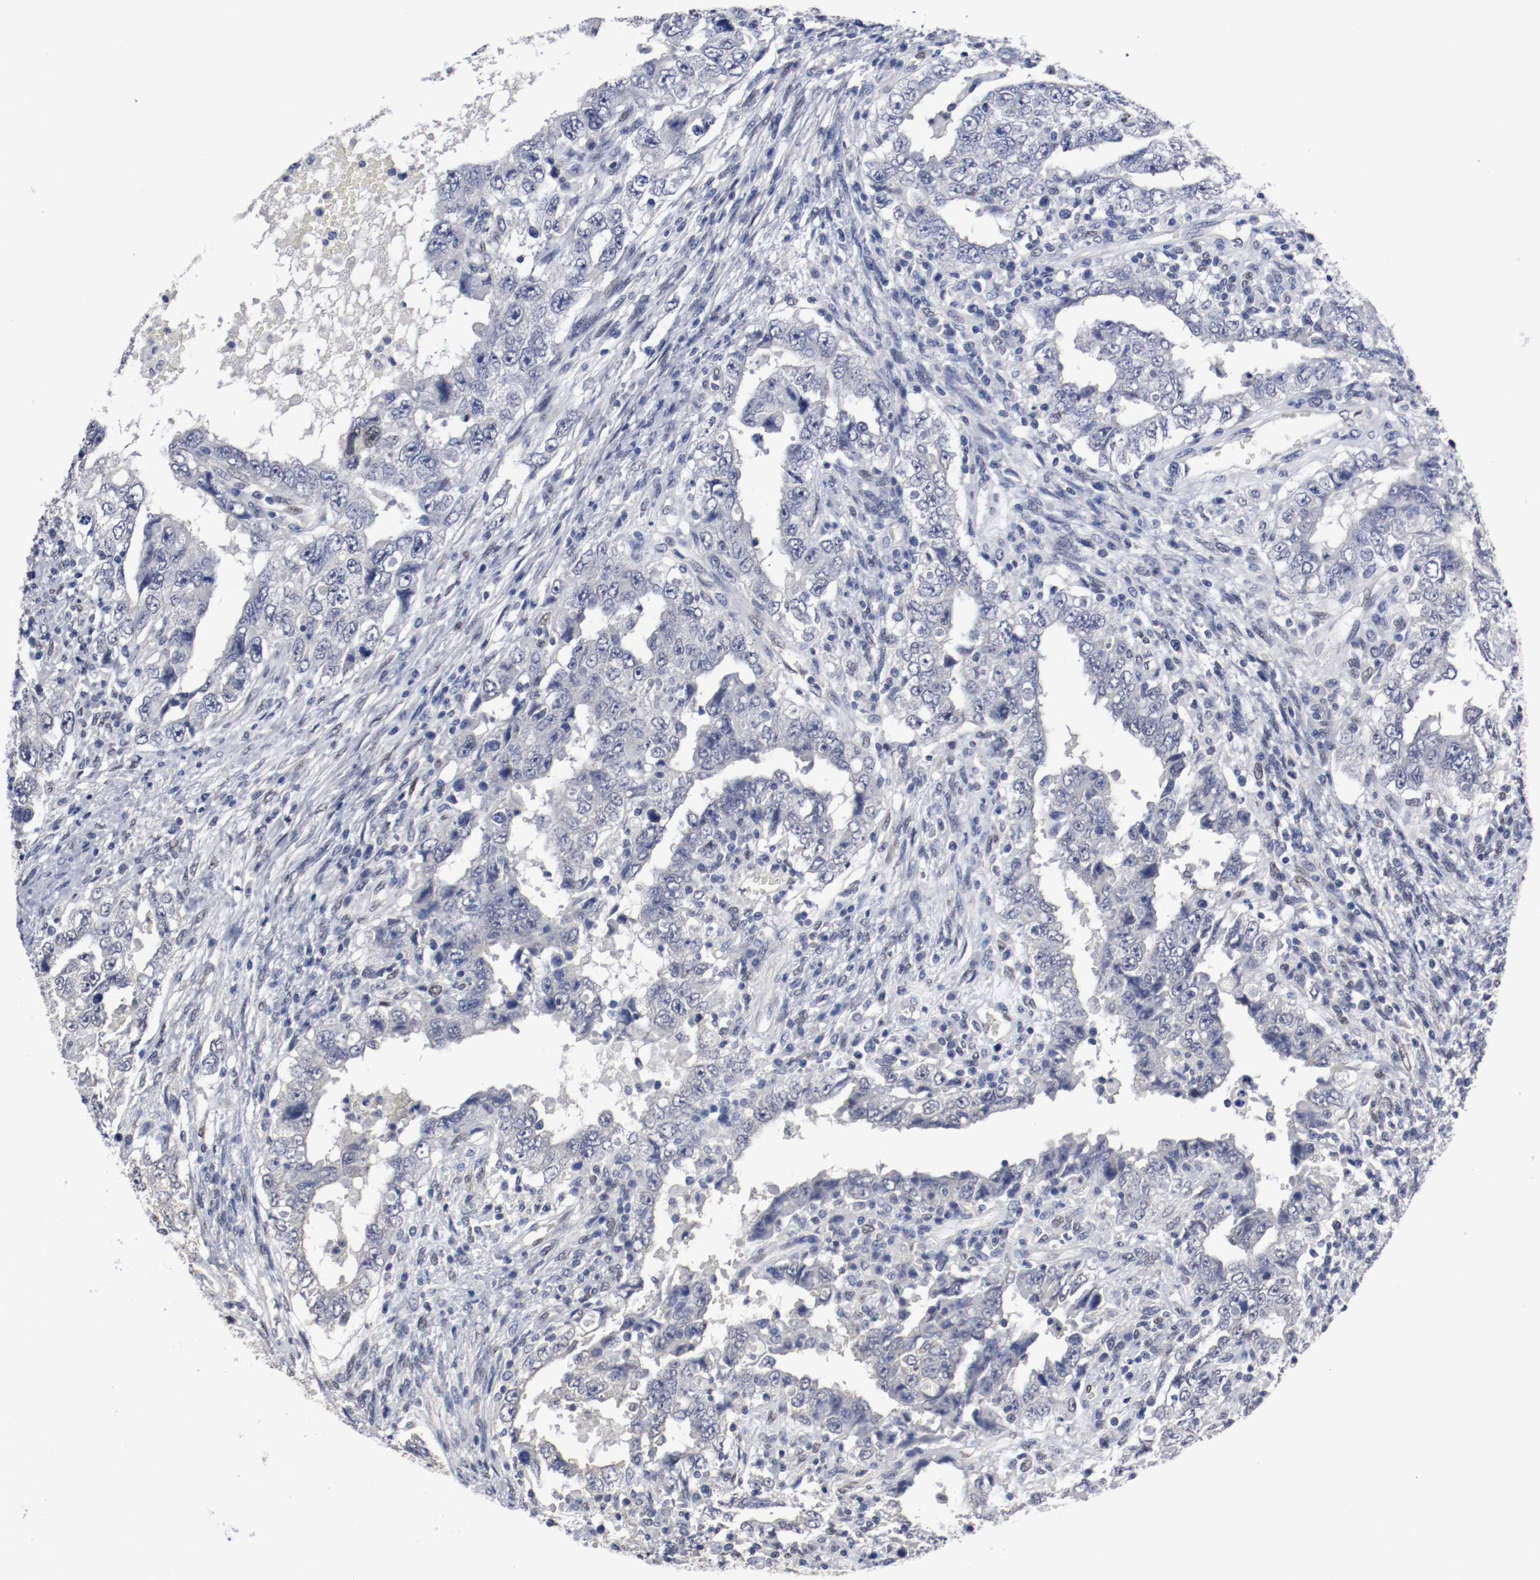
{"staining": {"intensity": "negative", "quantity": "none", "location": "none"}, "tissue": "testis cancer", "cell_type": "Tumor cells", "image_type": "cancer", "snomed": [{"axis": "morphology", "description": "Carcinoma, Embryonal, NOS"}, {"axis": "topography", "description": "Testis"}], "caption": "DAB (3,3'-diaminobenzidine) immunohistochemical staining of human testis cancer exhibits no significant expression in tumor cells. (Immunohistochemistry (ihc), brightfield microscopy, high magnification).", "gene": "FOSL2", "patient": {"sex": "male", "age": 26}}